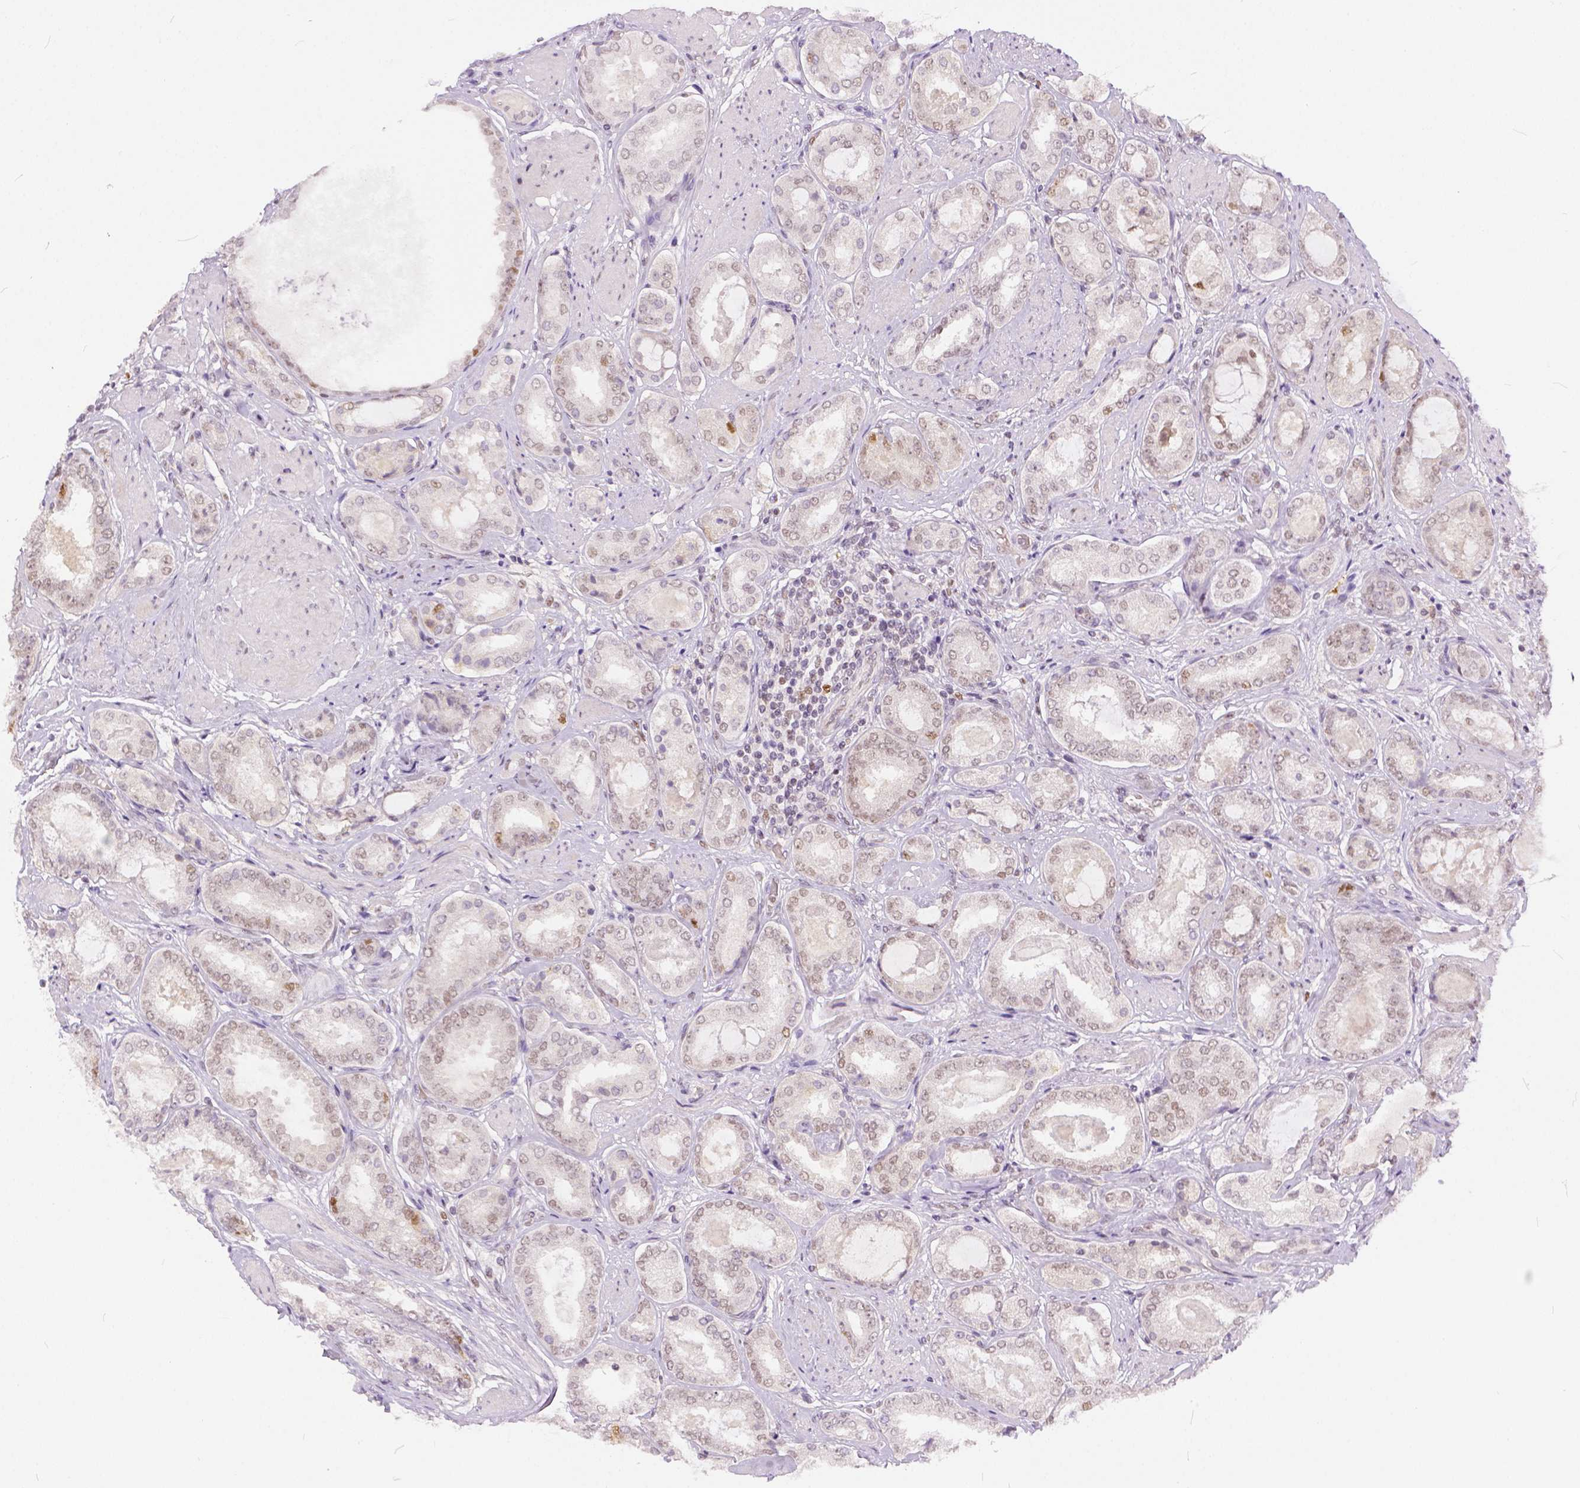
{"staining": {"intensity": "weak", "quantity": "25%-75%", "location": "nuclear"}, "tissue": "prostate cancer", "cell_type": "Tumor cells", "image_type": "cancer", "snomed": [{"axis": "morphology", "description": "Adenocarcinoma, High grade"}, {"axis": "topography", "description": "Prostate"}], "caption": "Protein expression analysis of human prostate cancer (adenocarcinoma (high-grade)) reveals weak nuclear expression in about 25%-75% of tumor cells.", "gene": "ERCC1", "patient": {"sex": "male", "age": 63}}